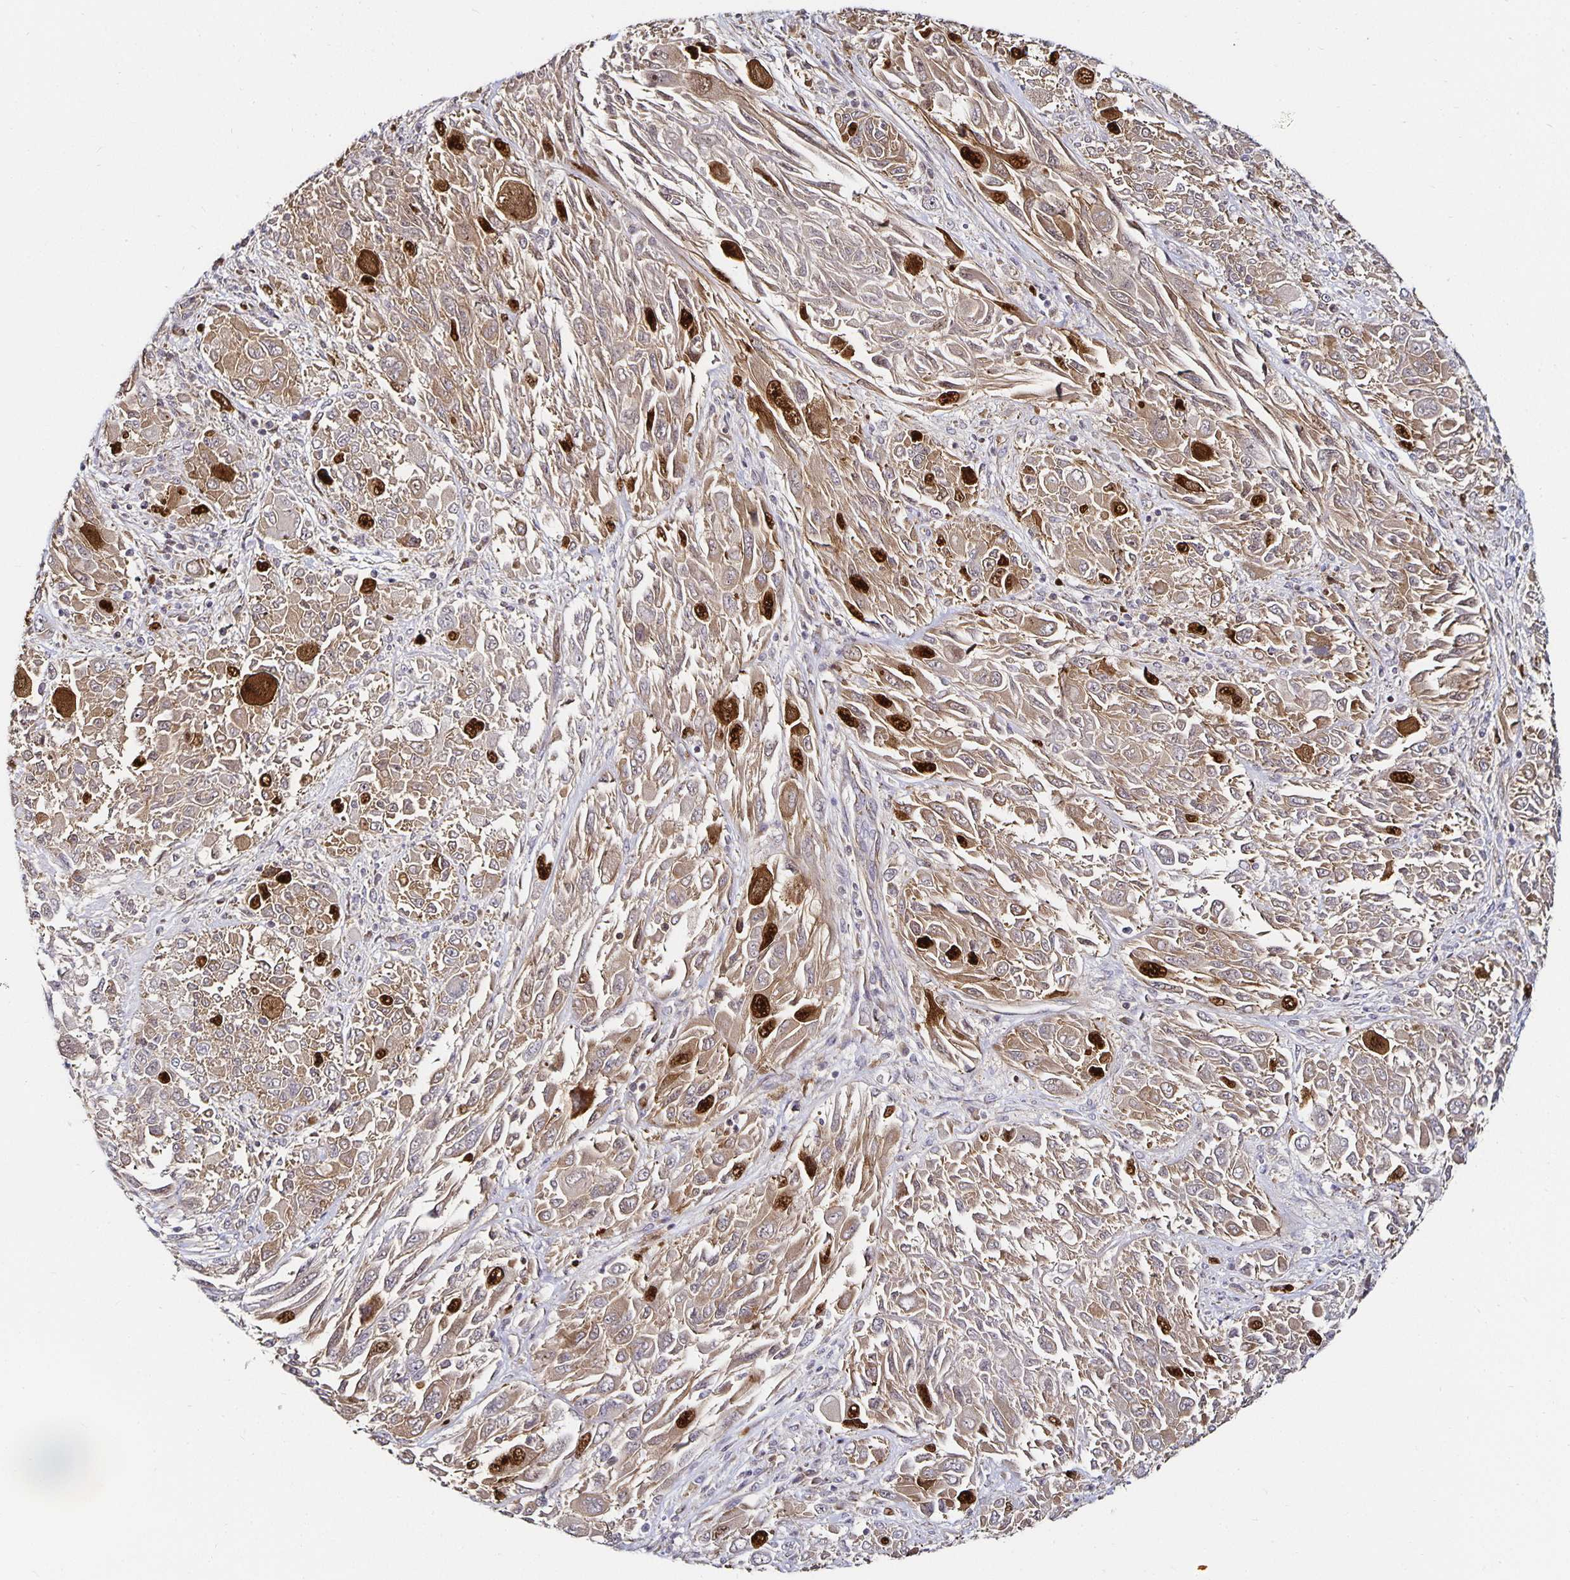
{"staining": {"intensity": "strong", "quantity": "25%-75%", "location": "cytoplasmic/membranous,nuclear"}, "tissue": "melanoma", "cell_type": "Tumor cells", "image_type": "cancer", "snomed": [{"axis": "morphology", "description": "Malignant melanoma, NOS"}, {"axis": "topography", "description": "Skin"}], "caption": "Melanoma tissue displays strong cytoplasmic/membranous and nuclear positivity in approximately 25%-75% of tumor cells Nuclei are stained in blue.", "gene": "ANLN", "patient": {"sex": "female", "age": 91}}